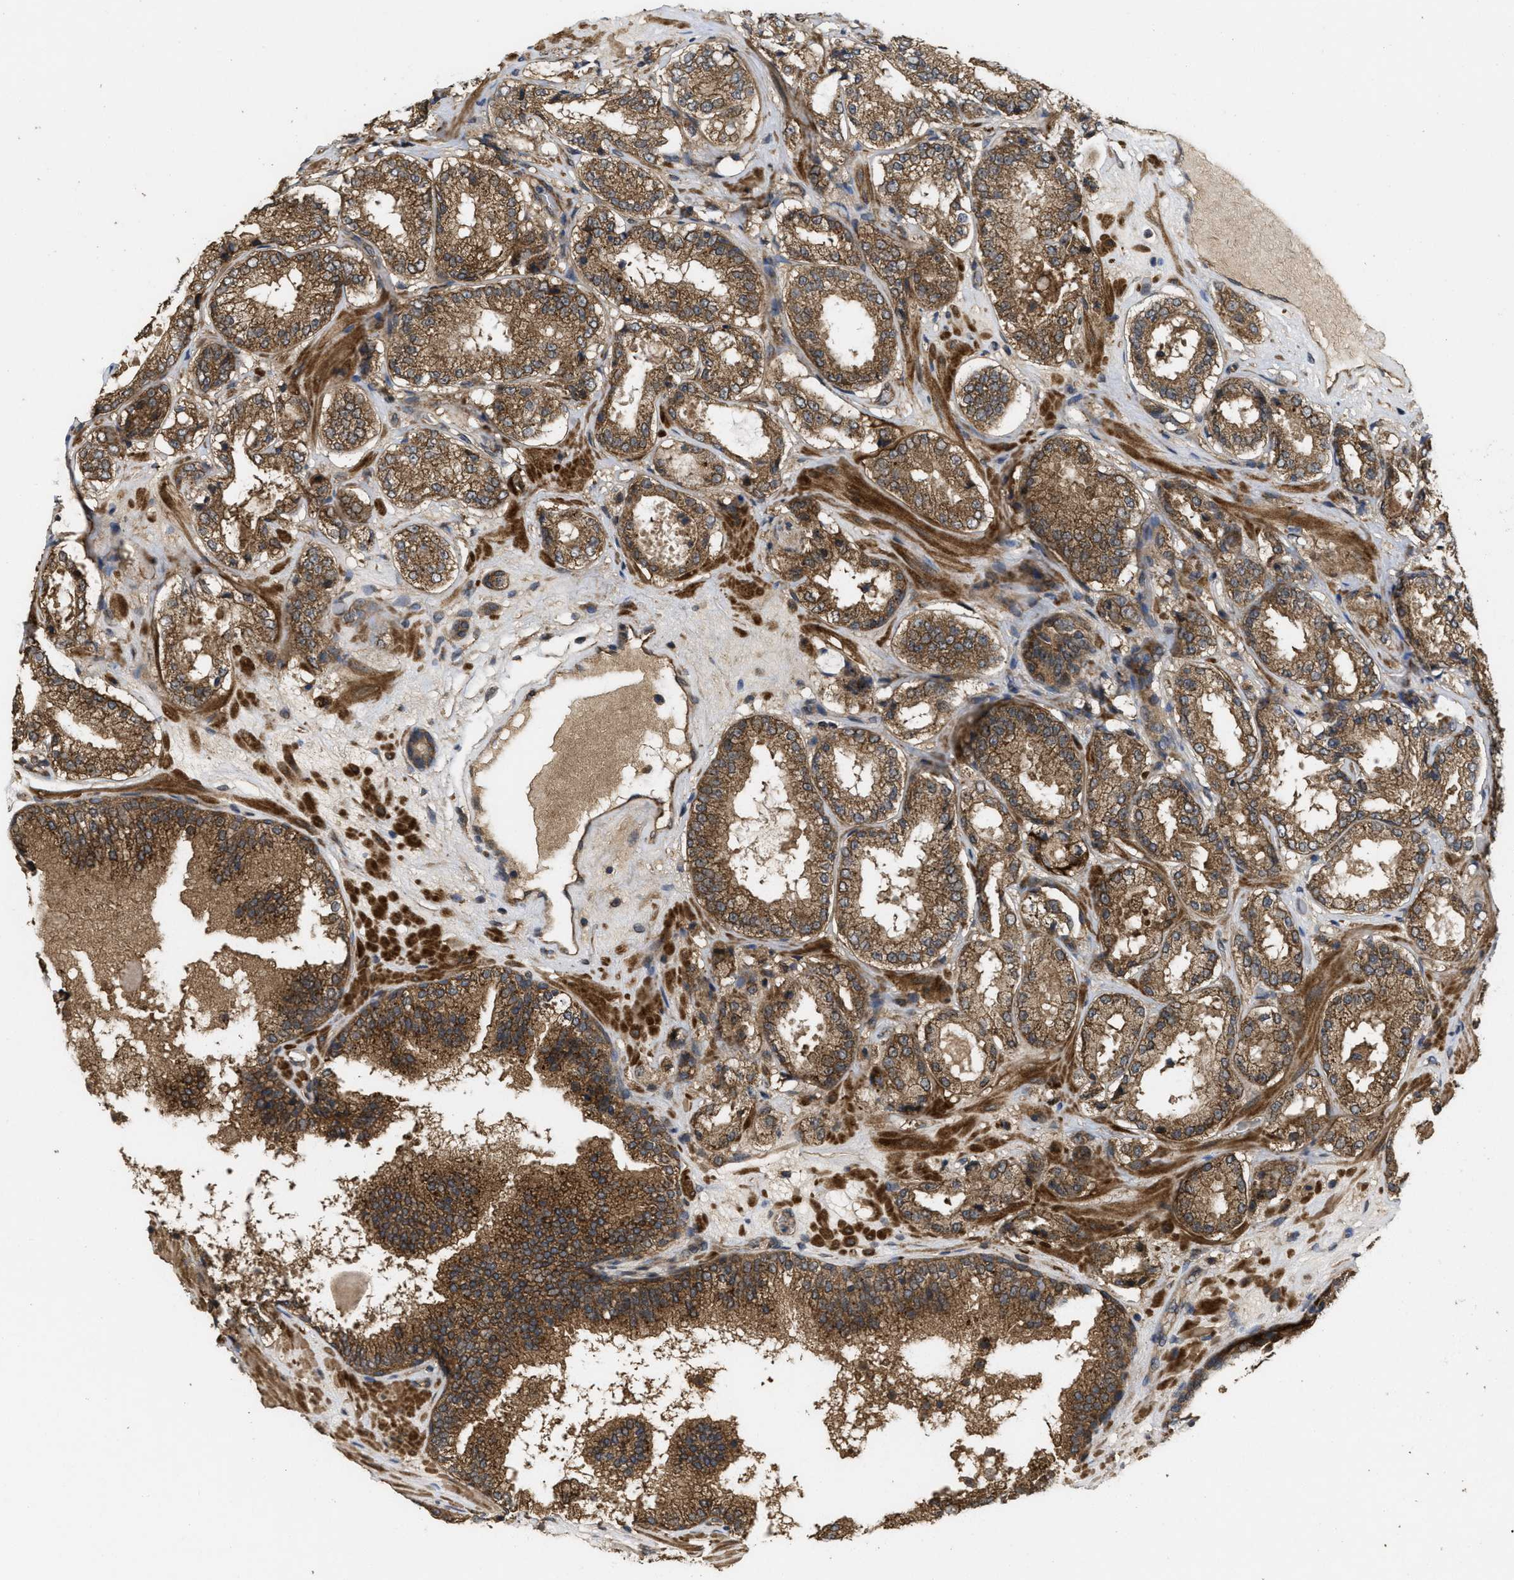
{"staining": {"intensity": "moderate", "quantity": ">75%", "location": "cytoplasmic/membranous"}, "tissue": "prostate cancer", "cell_type": "Tumor cells", "image_type": "cancer", "snomed": [{"axis": "morphology", "description": "Adenocarcinoma, High grade"}, {"axis": "topography", "description": "Prostate"}], "caption": "Prostate cancer stained with immunohistochemistry (IHC) reveals moderate cytoplasmic/membranous staining in approximately >75% of tumor cells. Using DAB (3,3'-diaminobenzidine) (brown) and hematoxylin (blue) stains, captured at high magnification using brightfield microscopy.", "gene": "FZD6", "patient": {"sex": "male", "age": 65}}